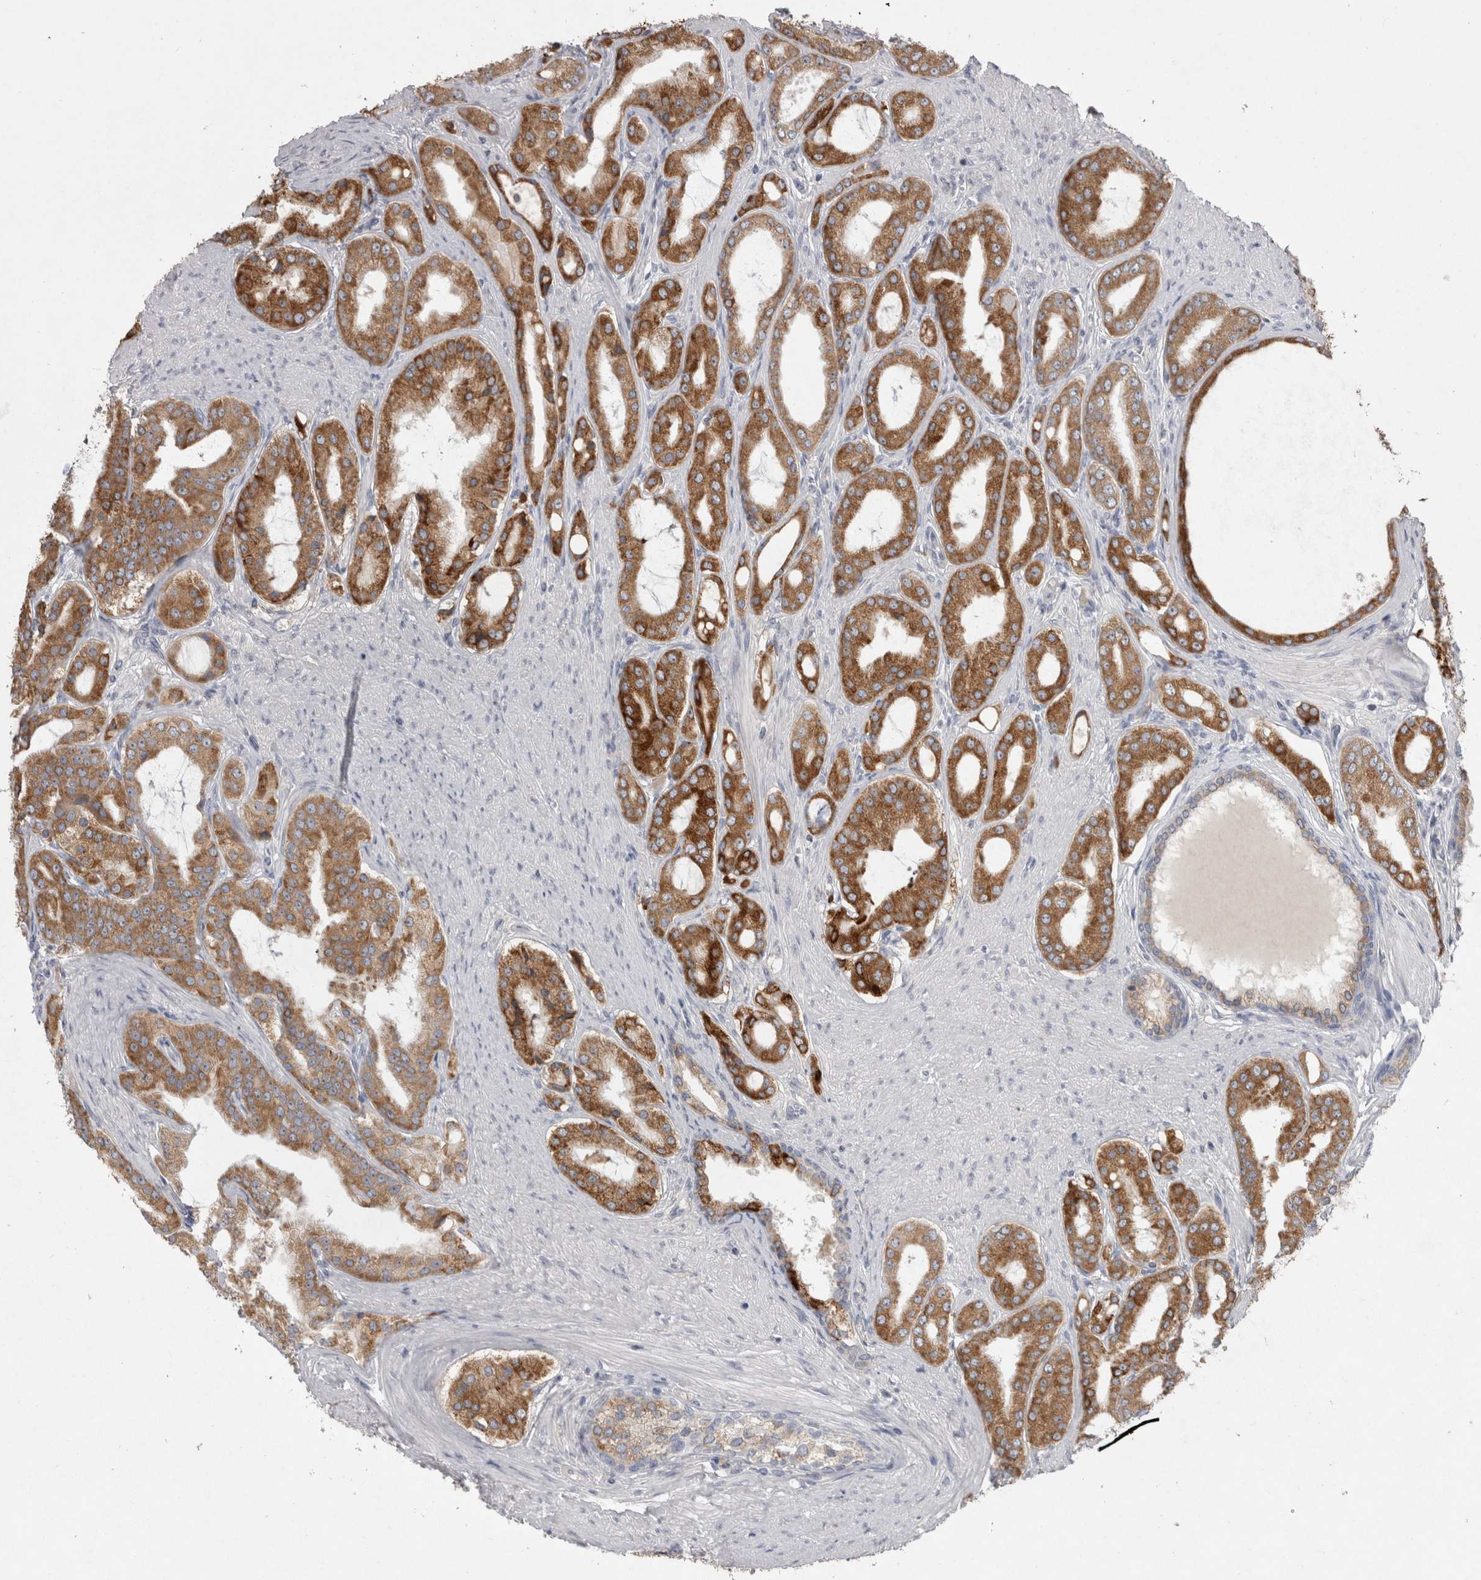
{"staining": {"intensity": "moderate", "quantity": ">75%", "location": "cytoplasmic/membranous"}, "tissue": "prostate cancer", "cell_type": "Tumor cells", "image_type": "cancer", "snomed": [{"axis": "morphology", "description": "Adenocarcinoma, High grade"}, {"axis": "topography", "description": "Prostate"}], "caption": "Protein staining of high-grade adenocarcinoma (prostate) tissue reveals moderate cytoplasmic/membranous staining in about >75% of tumor cells. The staining was performed using DAB (3,3'-diaminobenzidine) to visualize the protein expression in brown, while the nuclei were stained in blue with hematoxylin (Magnification: 20x).", "gene": "LRRC40", "patient": {"sex": "male", "age": 60}}